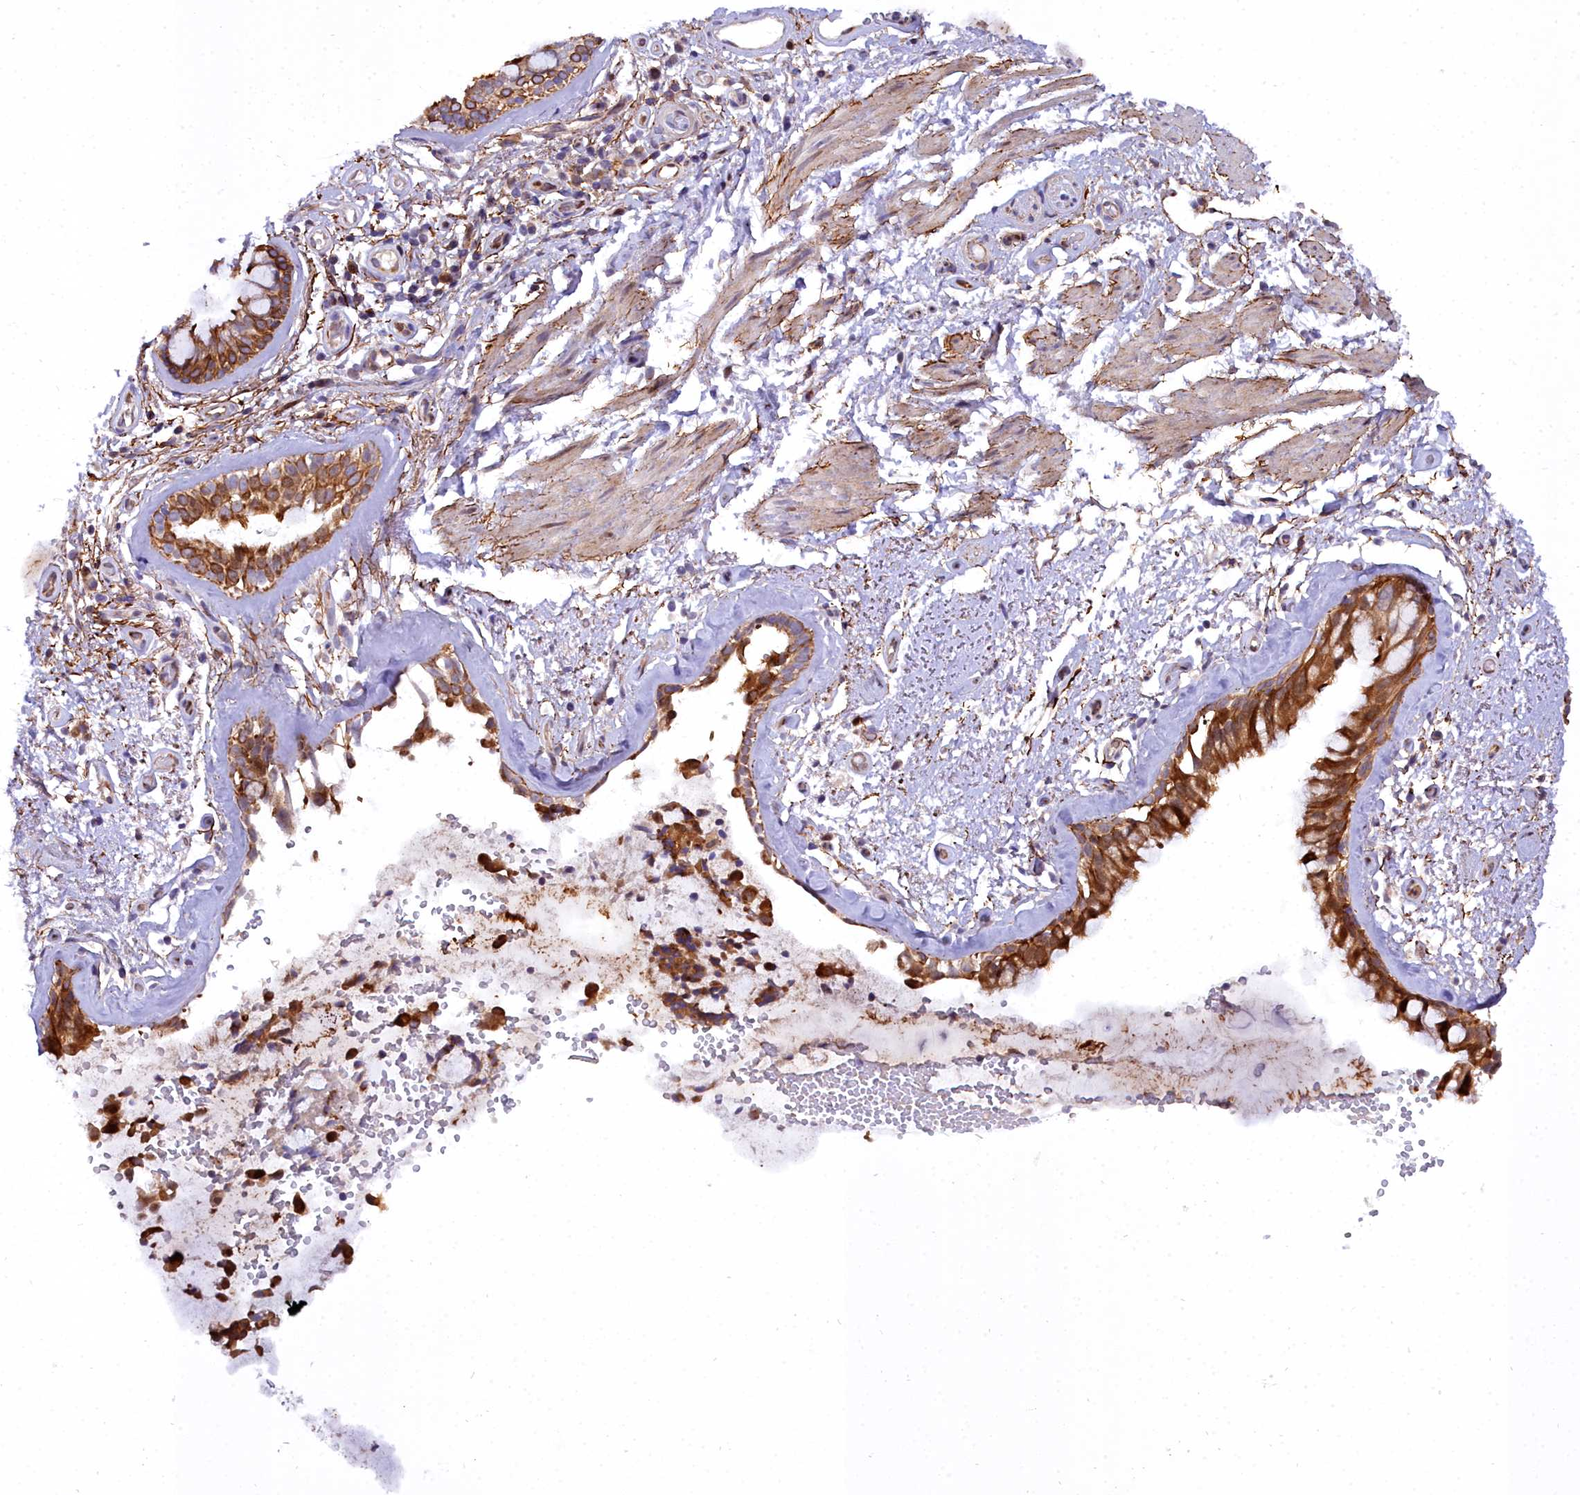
{"staining": {"intensity": "strong", "quantity": ">75%", "location": "cytoplasmic/membranous"}, "tissue": "bronchus", "cell_type": "Respiratory epithelial cells", "image_type": "normal", "snomed": [{"axis": "morphology", "description": "Normal tissue, NOS"}, {"axis": "topography", "description": "Cartilage tissue"}, {"axis": "topography", "description": "Bronchus"}], "caption": "The image displays a brown stain indicating the presence of a protein in the cytoplasmic/membranous of respiratory epithelial cells in bronchus.", "gene": "MRPS11", "patient": {"sex": "female", "age": 66}}